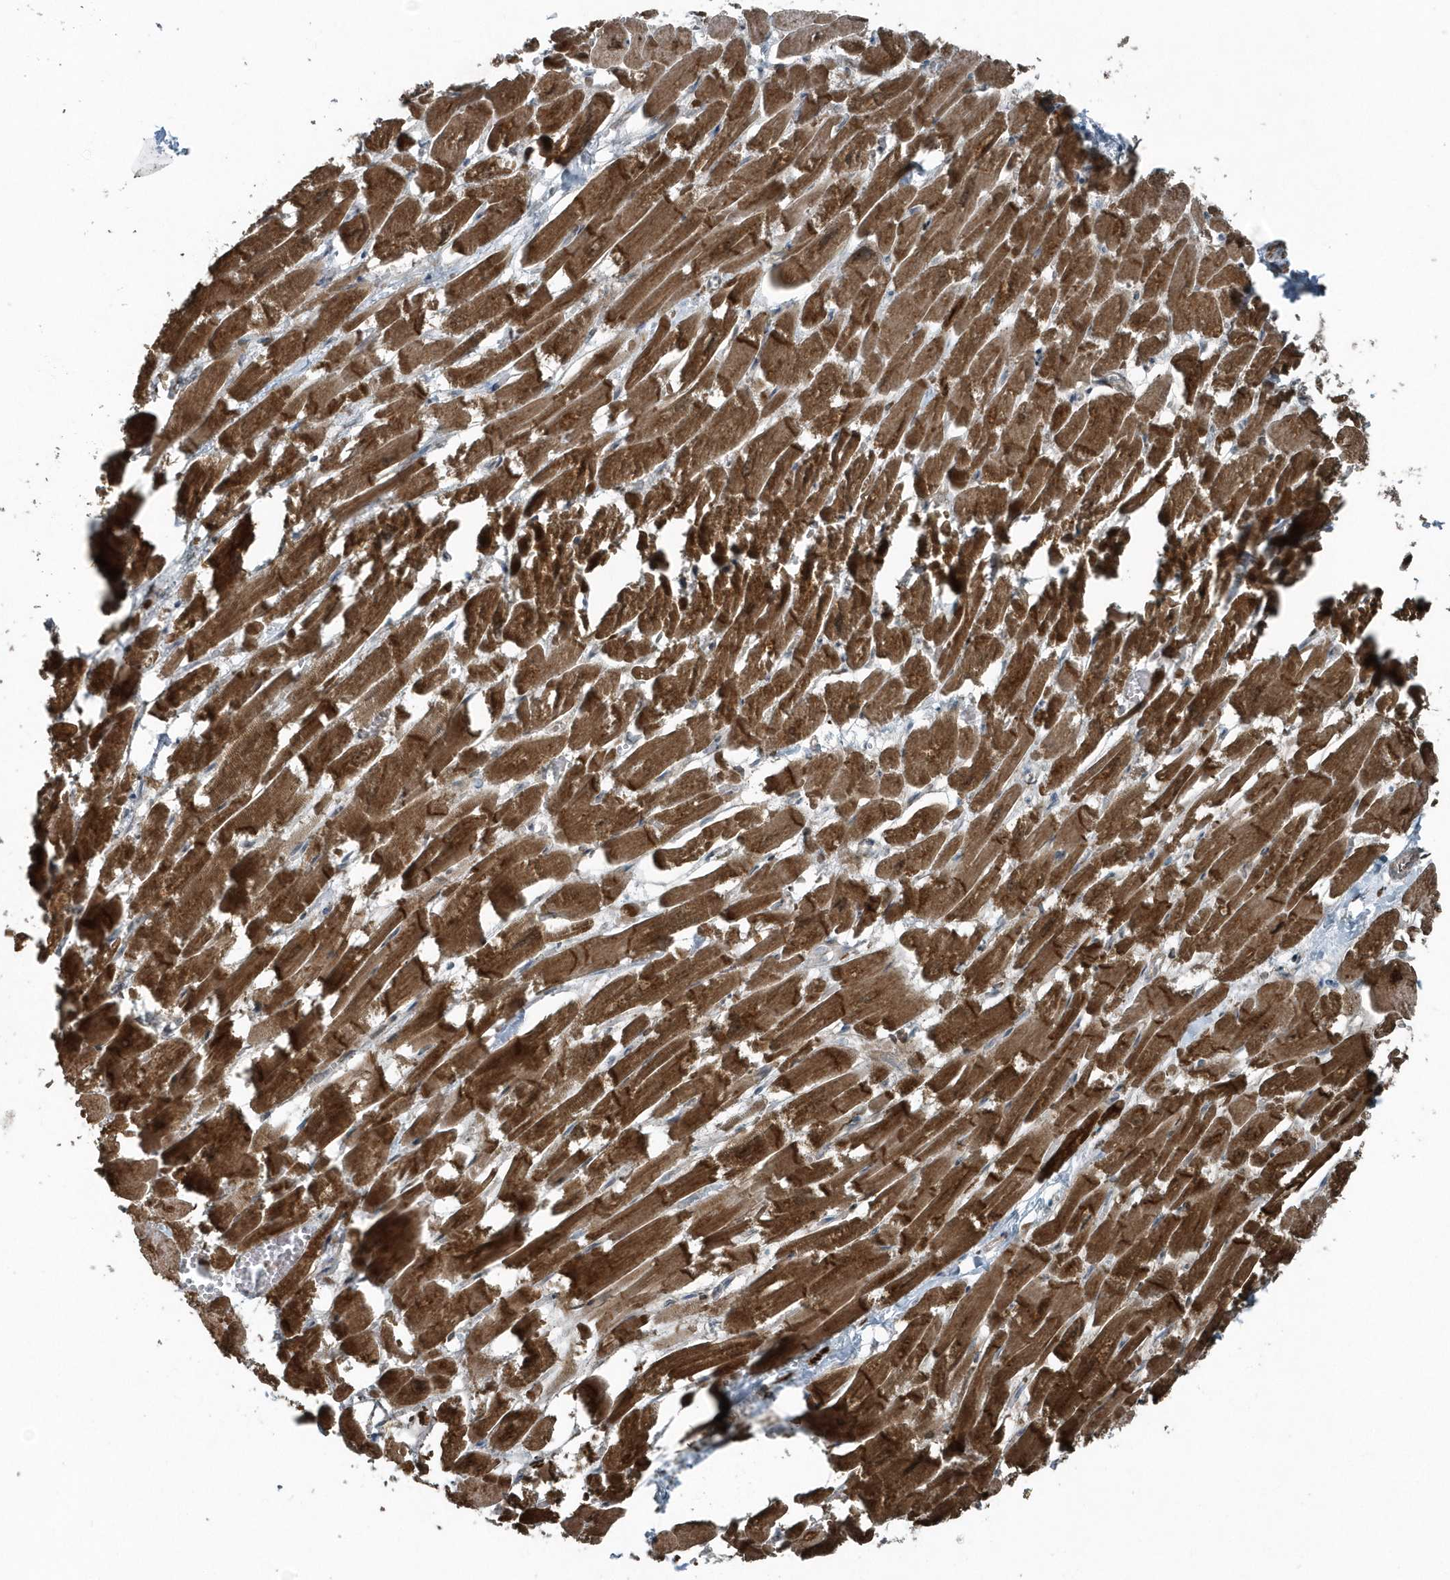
{"staining": {"intensity": "strong", "quantity": ">75%", "location": "cytoplasmic/membranous"}, "tissue": "heart muscle", "cell_type": "Cardiomyocytes", "image_type": "normal", "snomed": [{"axis": "morphology", "description": "Normal tissue, NOS"}, {"axis": "topography", "description": "Heart"}], "caption": "About >75% of cardiomyocytes in unremarkable heart muscle show strong cytoplasmic/membranous protein staining as visualized by brown immunohistochemical staining.", "gene": "GCC2", "patient": {"sex": "male", "age": 54}}